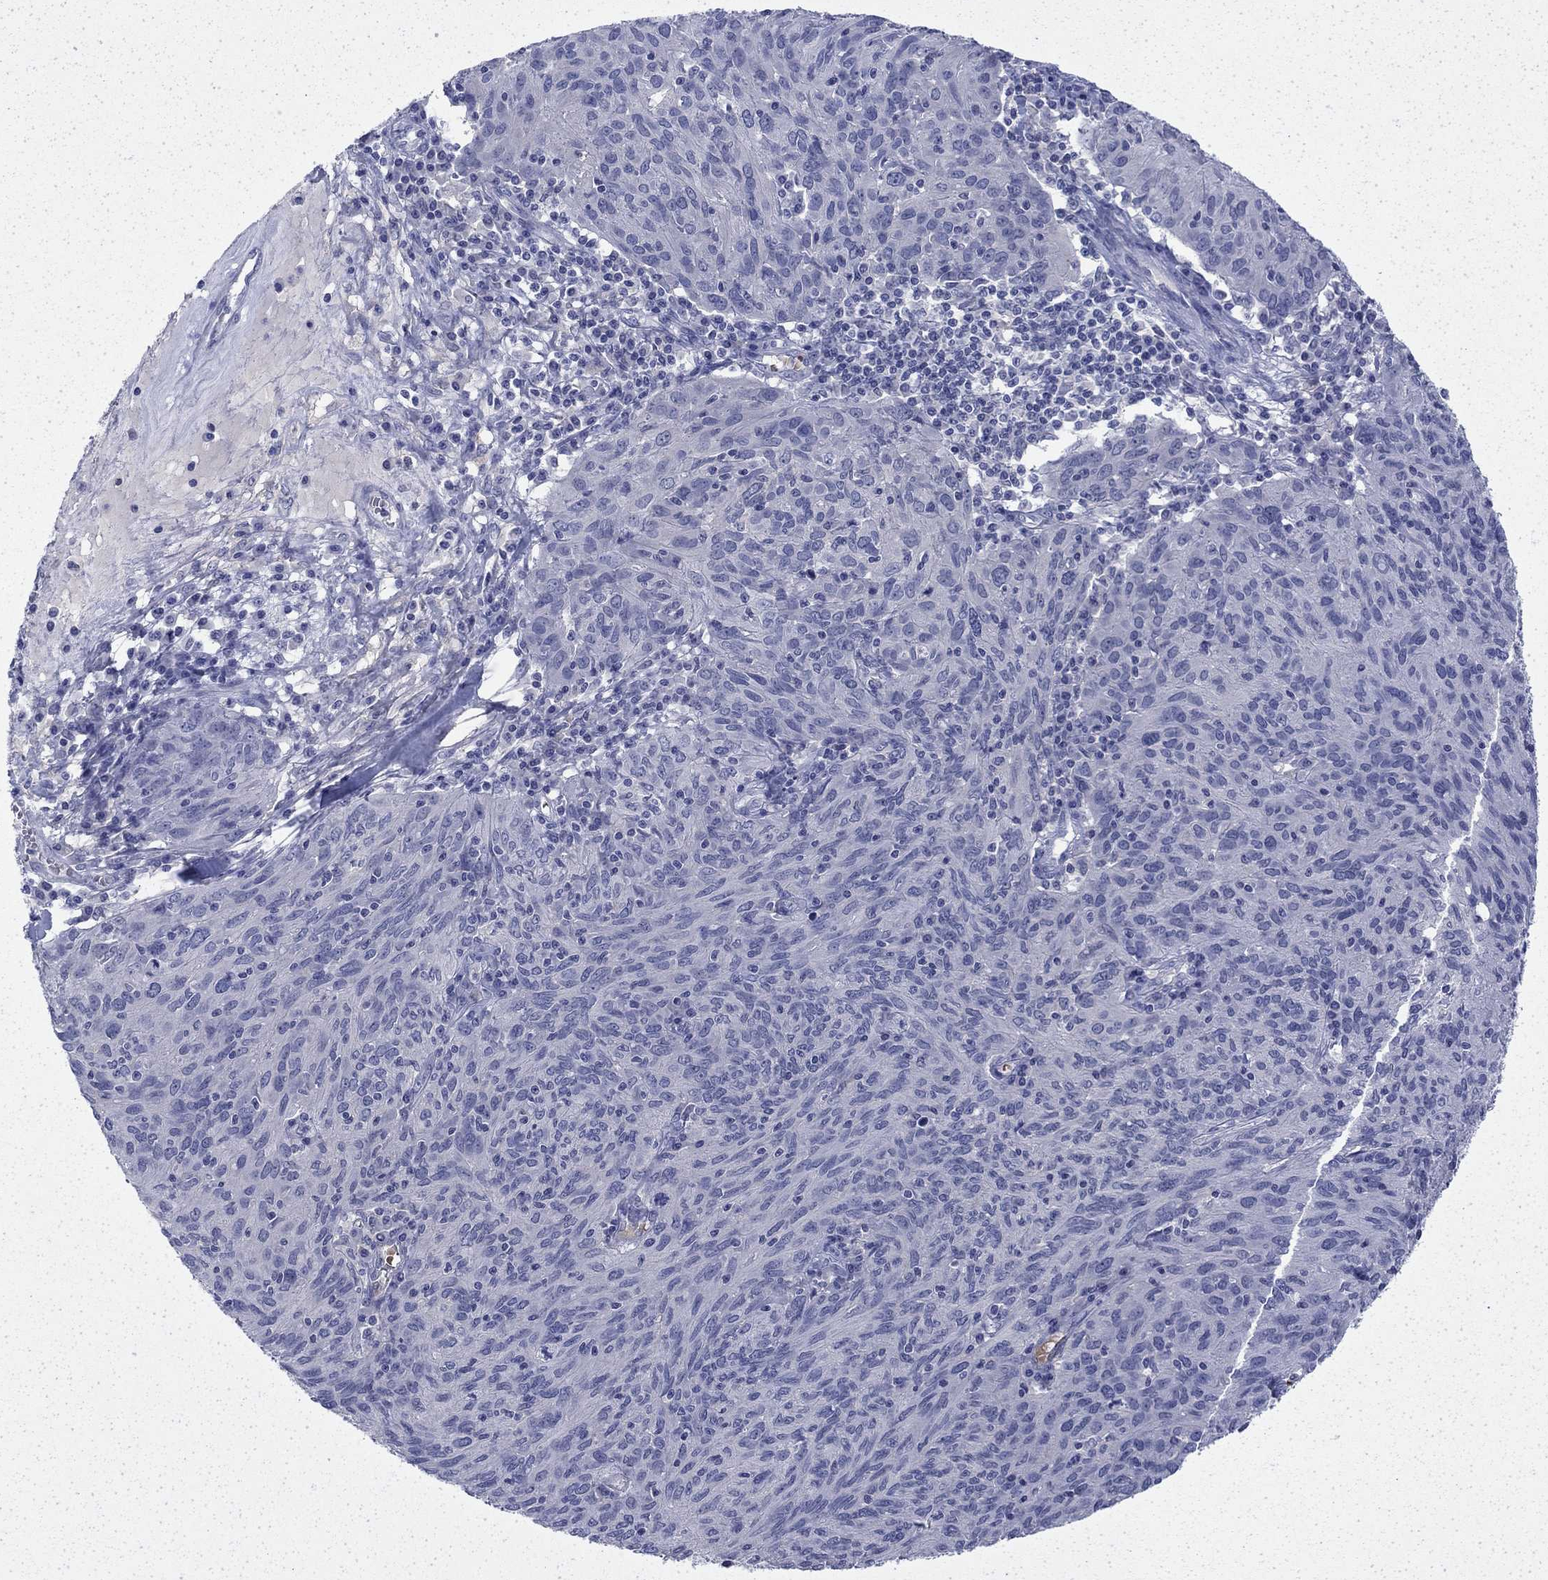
{"staining": {"intensity": "negative", "quantity": "none", "location": "none"}, "tissue": "ovarian cancer", "cell_type": "Tumor cells", "image_type": "cancer", "snomed": [{"axis": "morphology", "description": "Carcinoma, endometroid"}, {"axis": "topography", "description": "Ovary"}], "caption": "A high-resolution micrograph shows immunohistochemistry (IHC) staining of ovarian cancer (endometroid carcinoma), which exhibits no significant expression in tumor cells. (DAB (3,3'-diaminobenzidine) immunohistochemistry (IHC) with hematoxylin counter stain).", "gene": "ENPP6", "patient": {"sex": "female", "age": 50}}